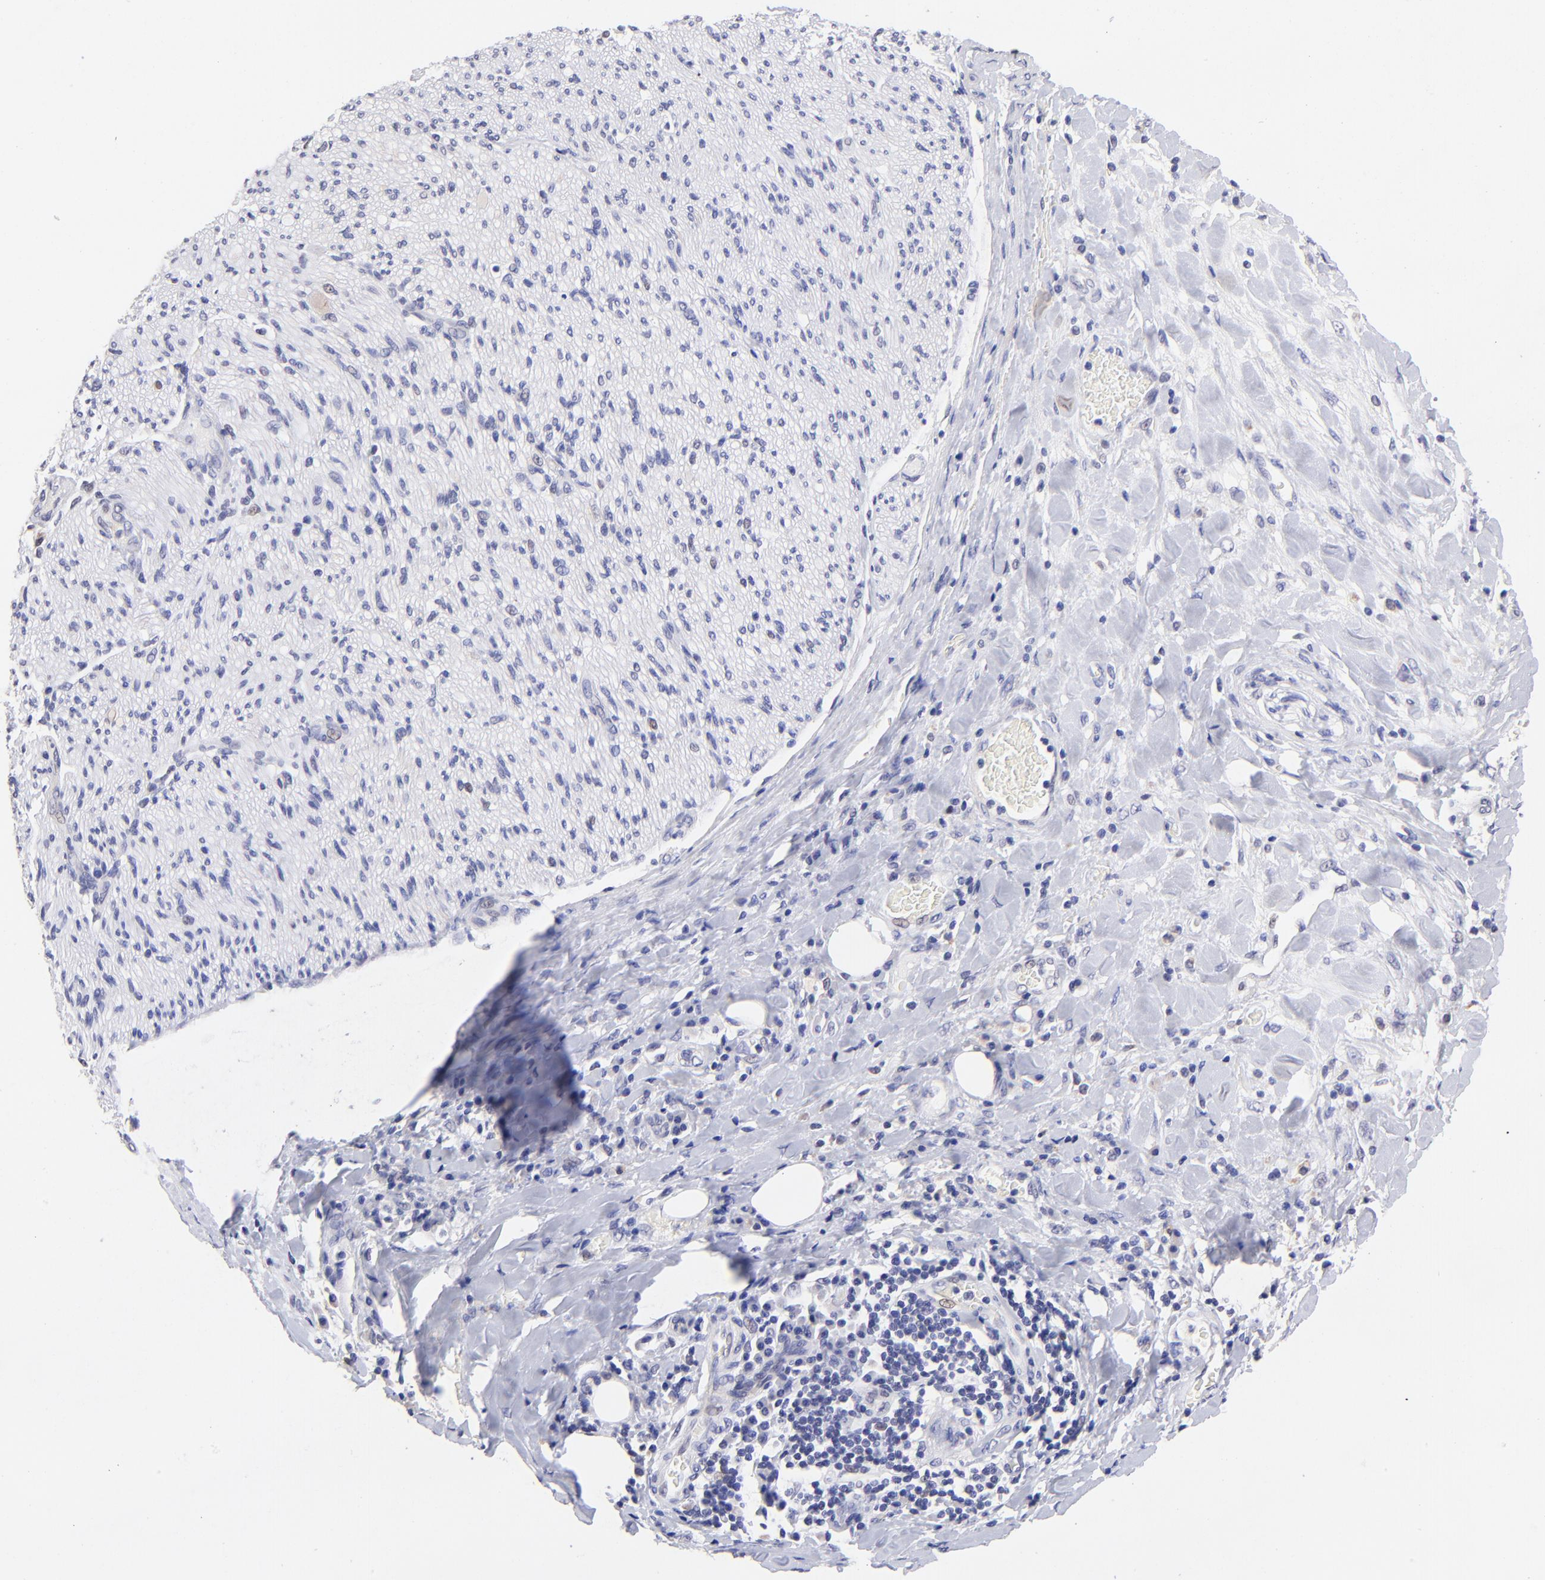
{"staining": {"intensity": "weak", "quantity": "<25%", "location": "nuclear"}, "tissue": "liver cancer", "cell_type": "Tumor cells", "image_type": "cancer", "snomed": [{"axis": "morphology", "description": "Cholangiocarcinoma"}, {"axis": "topography", "description": "Liver"}], "caption": "Protein analysis of cholangiocarcinoma (liver) displays no significant positivity in tumor cells.", "gene": "DNMT1", "patient": {"sex": "male", "age": 58}}